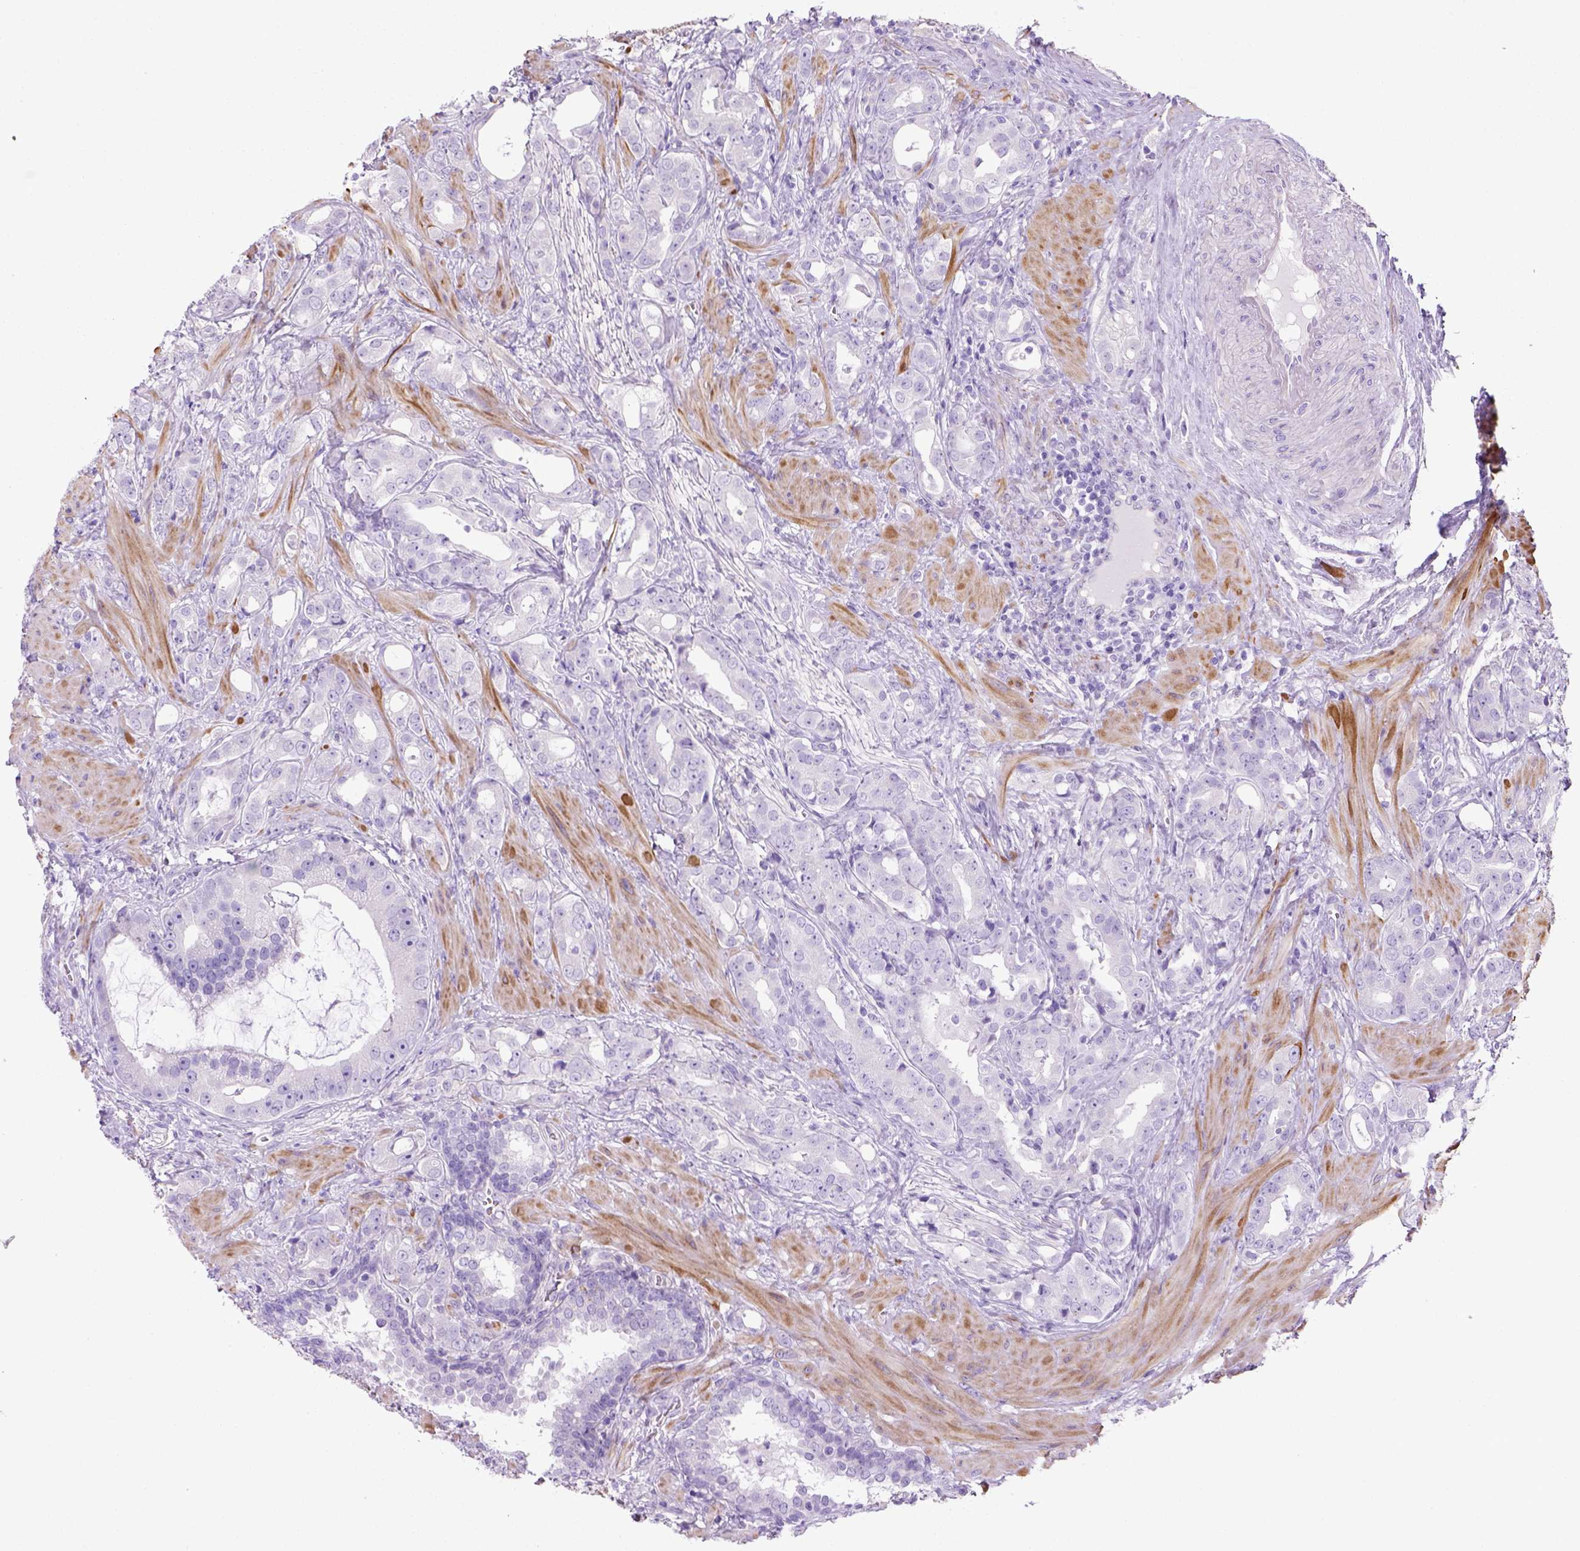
{"staining": {"intensity": "negative", "quantity": "none", "location": "none"}, "tissue": "prostate cancer", "cell_type": "Tumor cells", "image_type": "cancer", "snomed": [{"axis": "morphology", "description": "Adenocarcinoma, NOS"}, {"axis": "topography", "description": "Prostate"}], "caption": "Immunohistochemical staining of adenocarcinoma (prostate) exhibits no significant expression in tumor cells.", "gene": "ARHGEF33", "patient": {"sex": "male", "age": 57}}